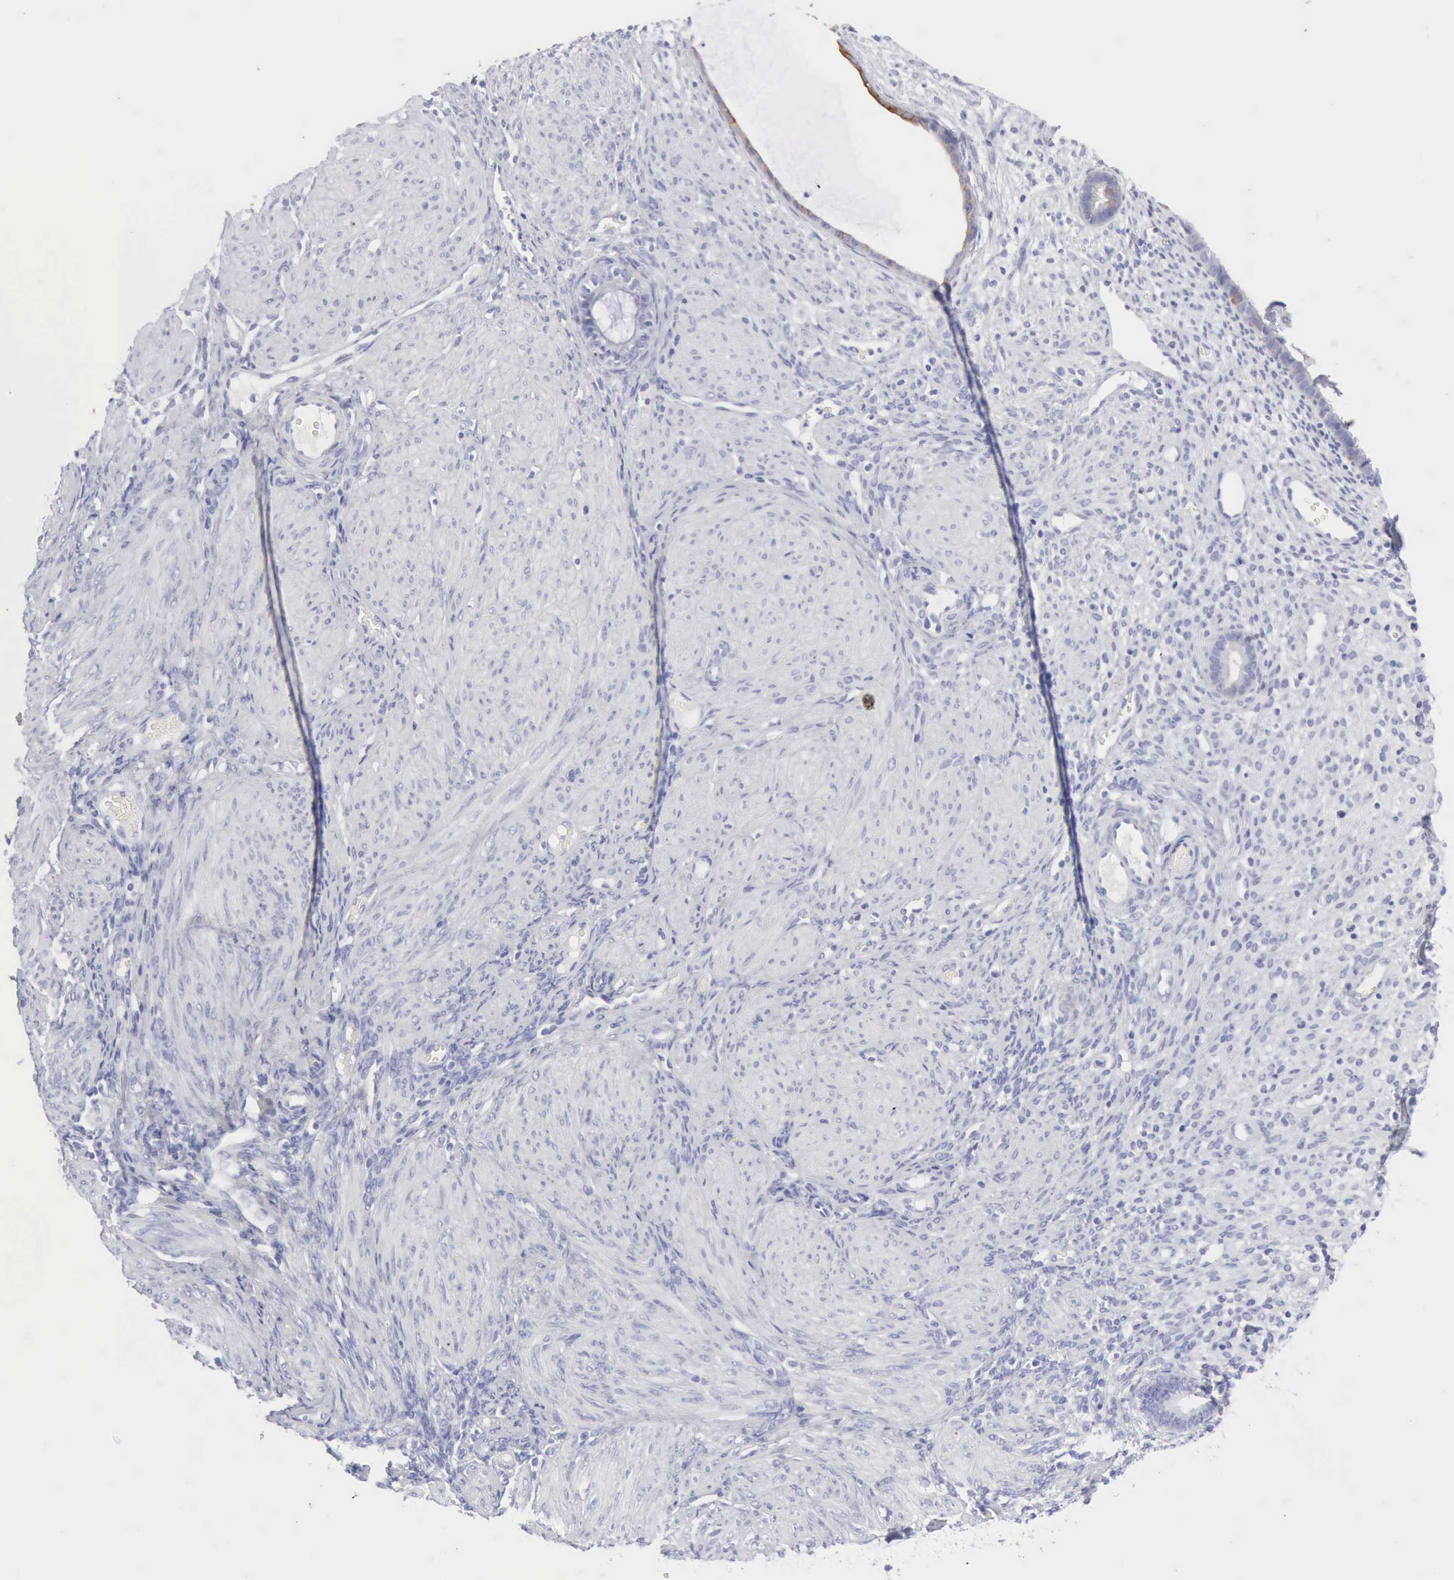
{"staining": {"intensity": "negative", "quantity": "none", "location": "none"}, "tissue": "endometrium", "cell_type": "Cells in endometrial stroma", "image_type": "normal", "snomed": [{"axis": "morphology", "description": "Normal tissue, NOS"}, {"axis": "topography", "description": "Endometrium"}], "caption": "This is an IHC image of benign human endometrium. There is no expression in cells in endometrial stroma.", "gene": "KRT5", "patient": {"sex": "female", "age": 72}}